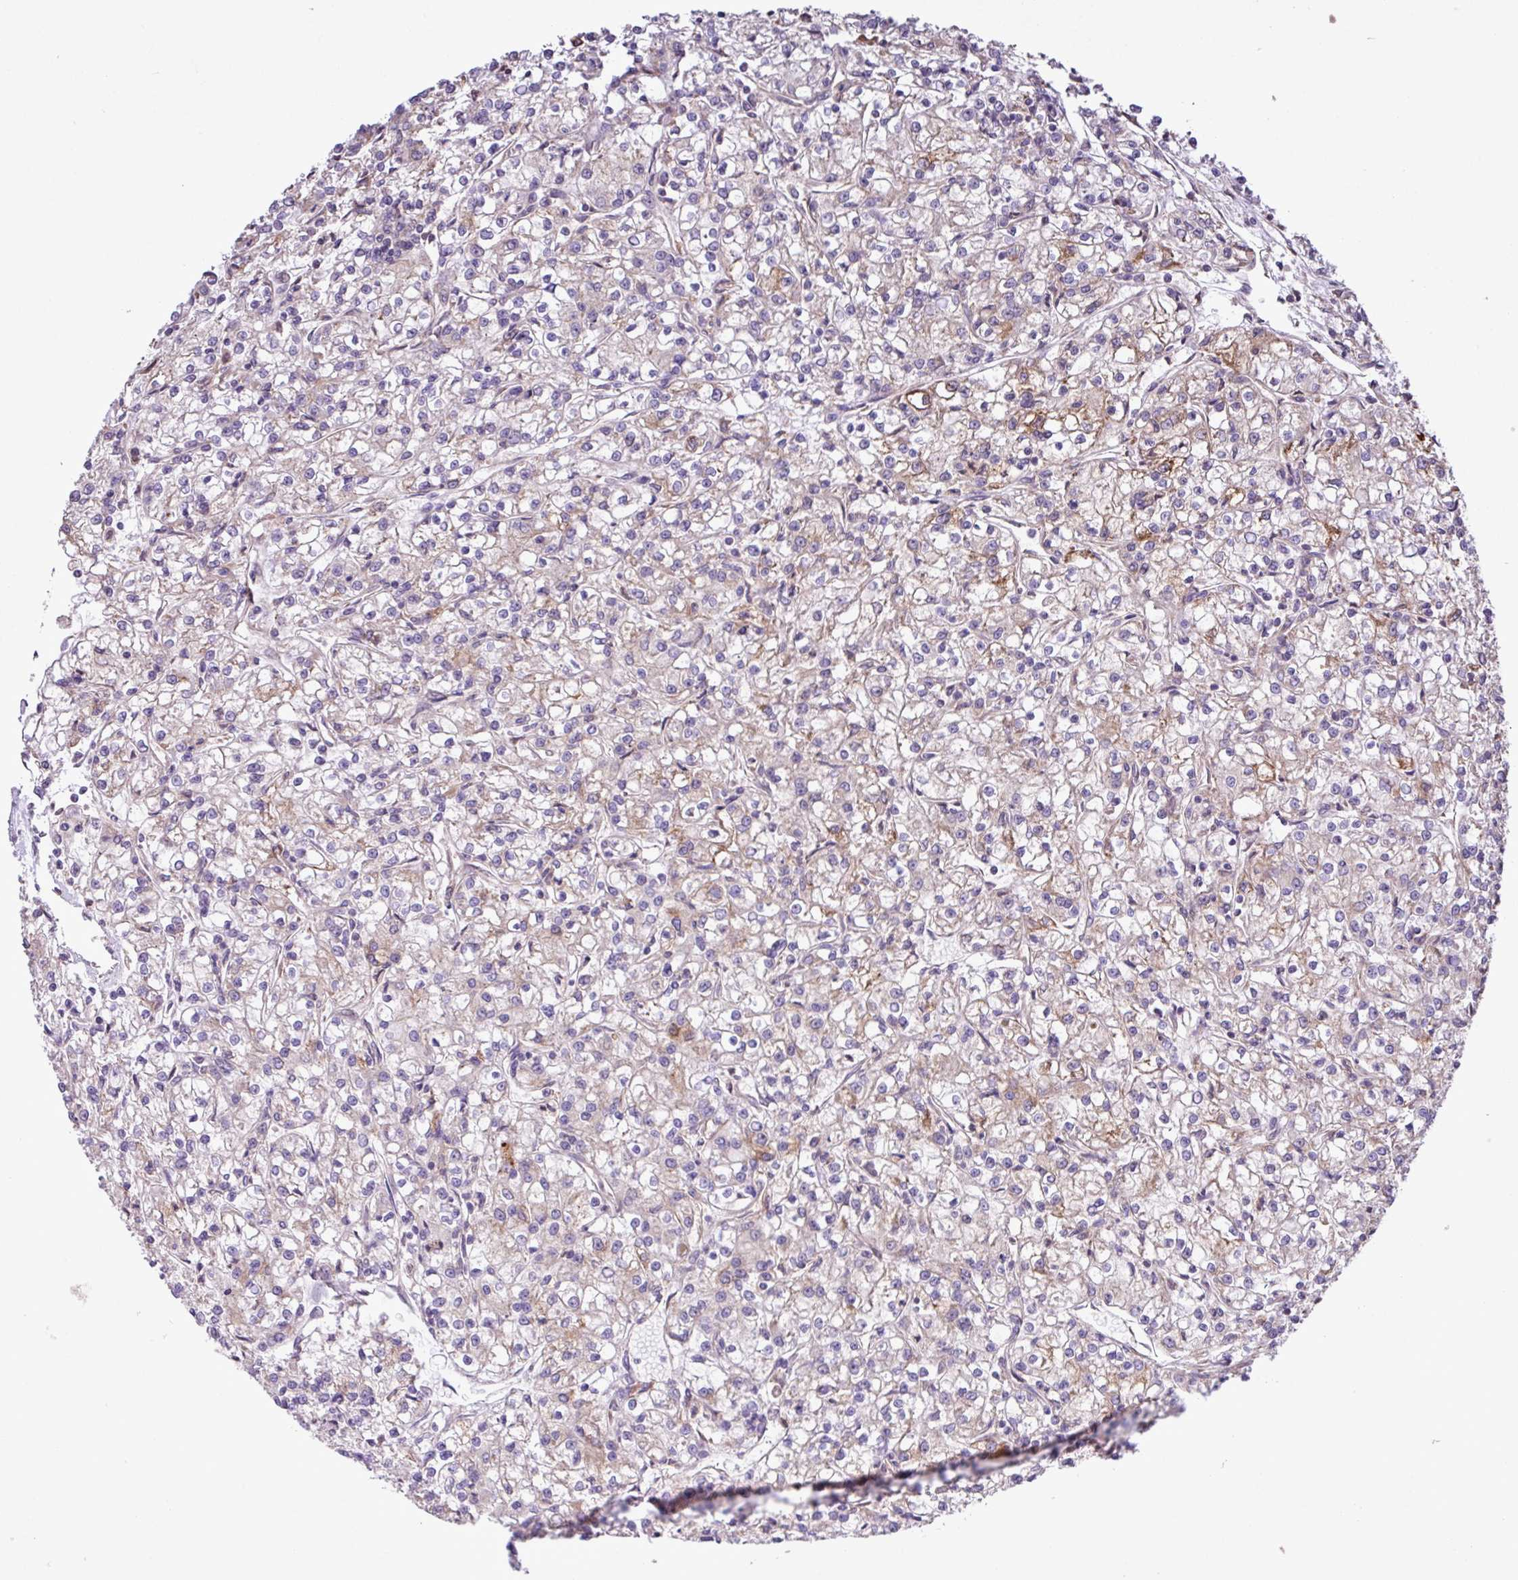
{"staining": {"intensity": "weak", "quantity": "25%-75%", "location": "cytoplasmic/membranous"}, "tissue": "renal cancer", "cell_type": "Tumor cells", "image_type": "cancer", "snomed": [{"axis": "morphology", "description": "Adenocarcinoma, NOS"}, {"axis": "topography", "description": "Kidney"}], "caption": "Renal adenocarcinoma tissue demonstrates weak cytoplasmic/membranous expression in about 25%-75% of tumor cells", "gene": "MEGF6", "patient": {"sex": "female", "age": 59}}